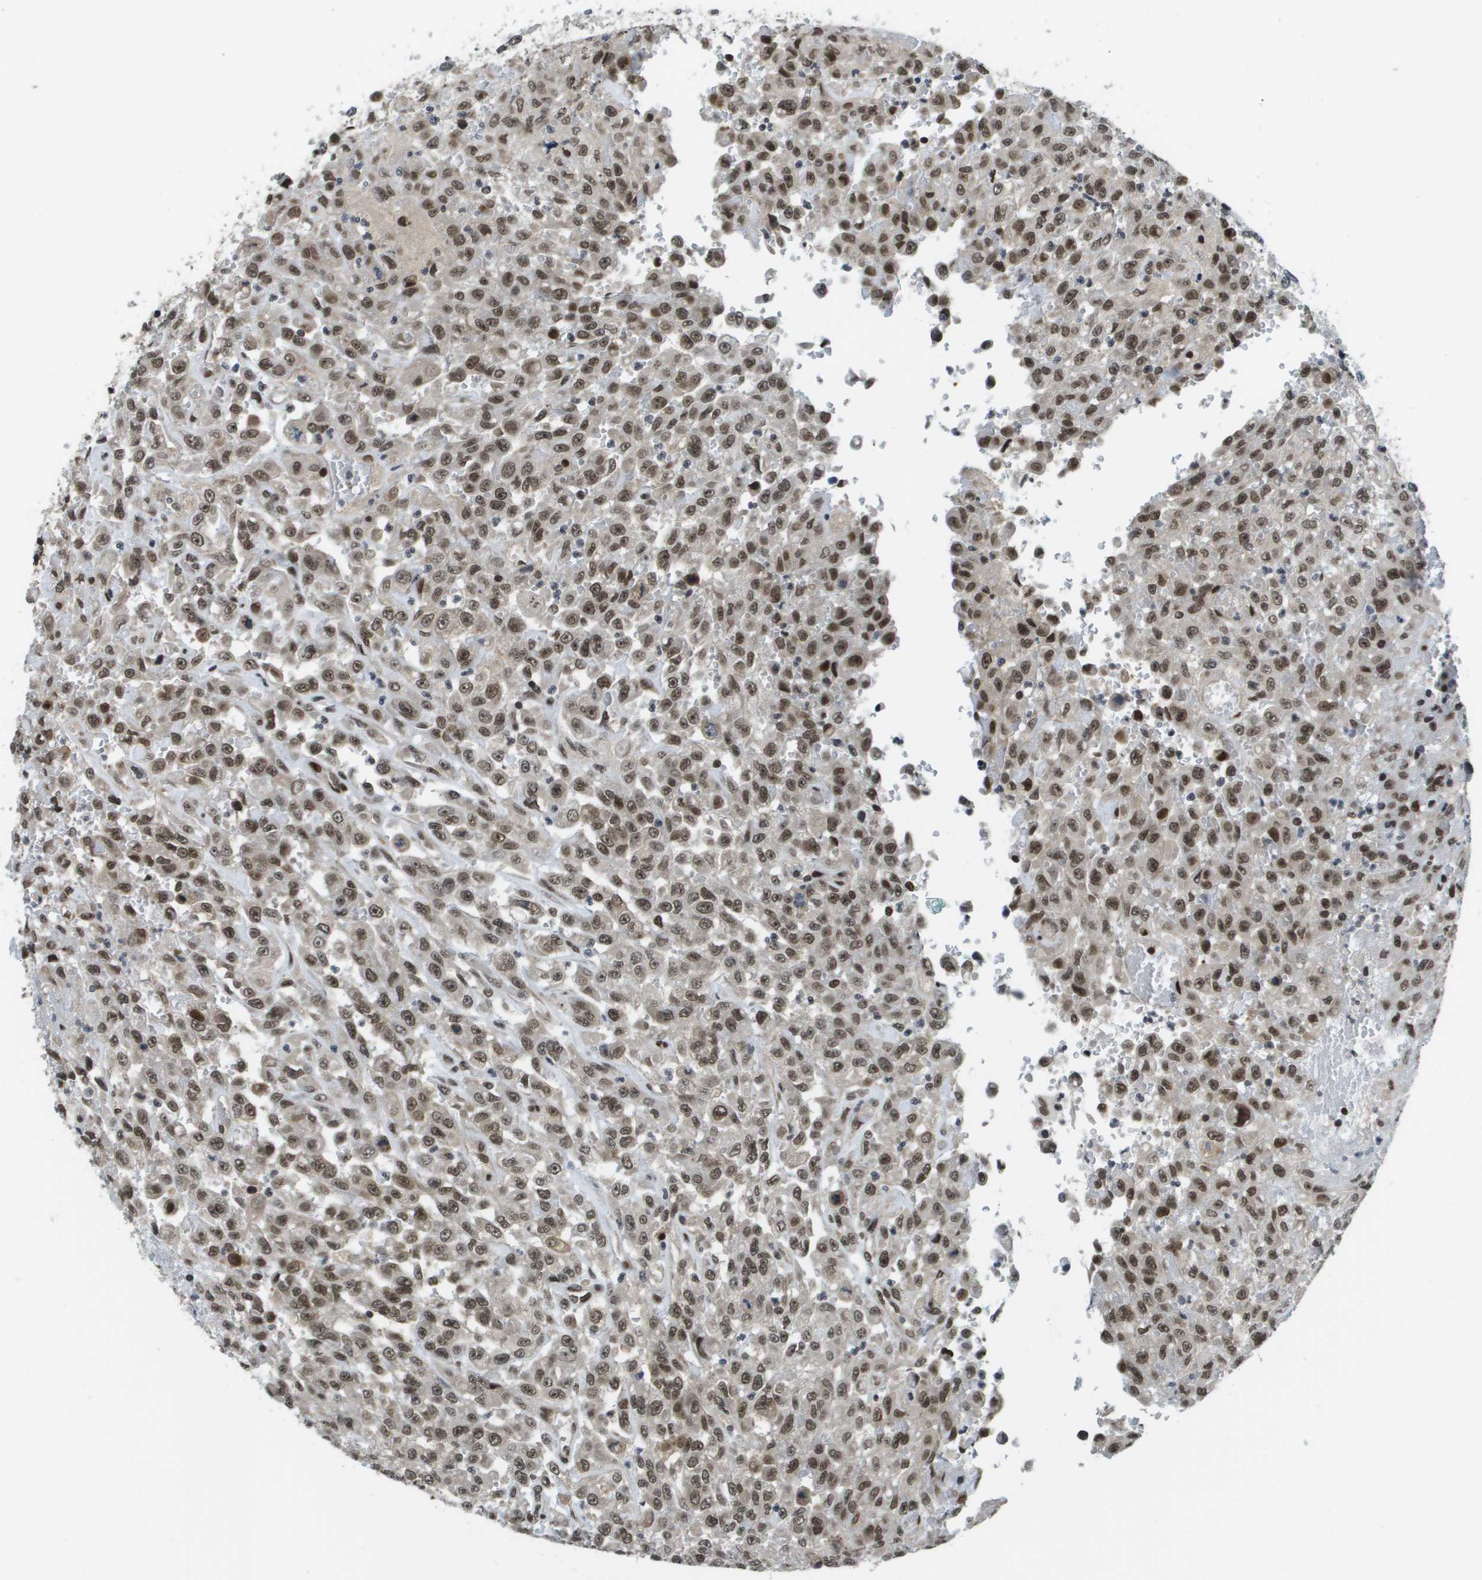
{"staining": {"intensity": "moderate", "quantity": ">75%", "location": "nuclear"}, "tissue": "urothelial cancer", "cell_type": "Tumor cells", "image_type": "cancer", "snomed": [{"axis": "morphology", "description": "Urothelial carcinoma, High grade"}, {"axis": "topography", "description": "Urinary bladder"}], "caption": "High-power microscopy captured an immunohistochemistry (IHC) histopathology image of urothelial cancer, revealing moderate nuclear staining in approximately >75% of tumor cells. (IHC, brightfield microscopy, high magnification).", "gene": "RECQL4", "patient": {"sex": "male", "age": 46}}